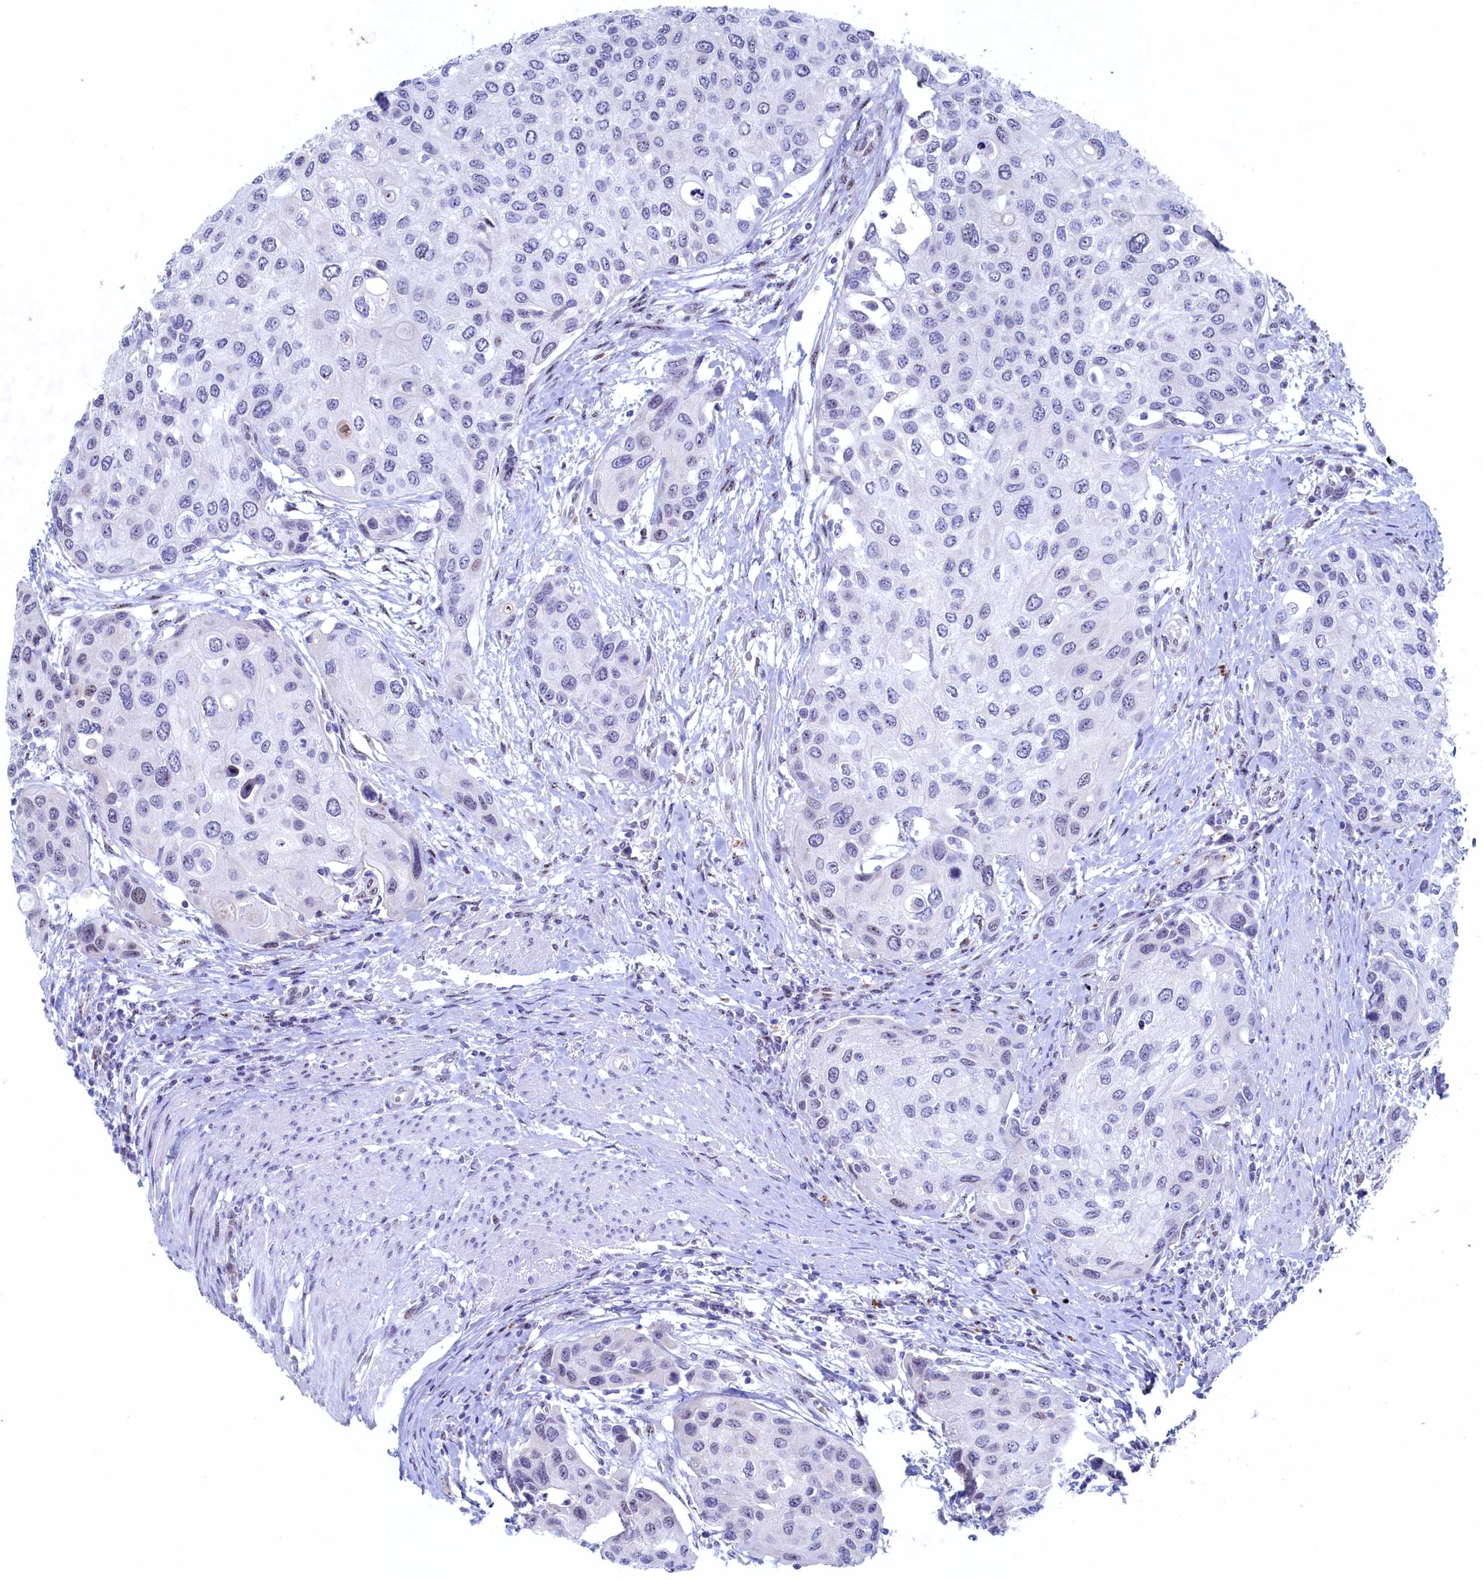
{"staining": {"intensity": "weak", "quantity": "<25%", "location": "nuclear"}, "tissue": "urothelial cancer", "cell_type": "Tumor cells", "image_type": "cancer", "snomed": [{"axis": "morphology", "description": "Normal tissue, NOS"}, {"axis": "morphology", "description": "Urothelial carcinoma, High grade"}, {"axis": "topography", "description": "Vascular tissue"}, {"axis": "topography", "description": "Urinary bladder"}], "caption": "Immunohistochemistry image of urothelial cancer stained for a protein (brown), which demonstrates no positivity in tumor cells.", "gene": "WDR76", "patient": {"sex": "female", "age": 56}}